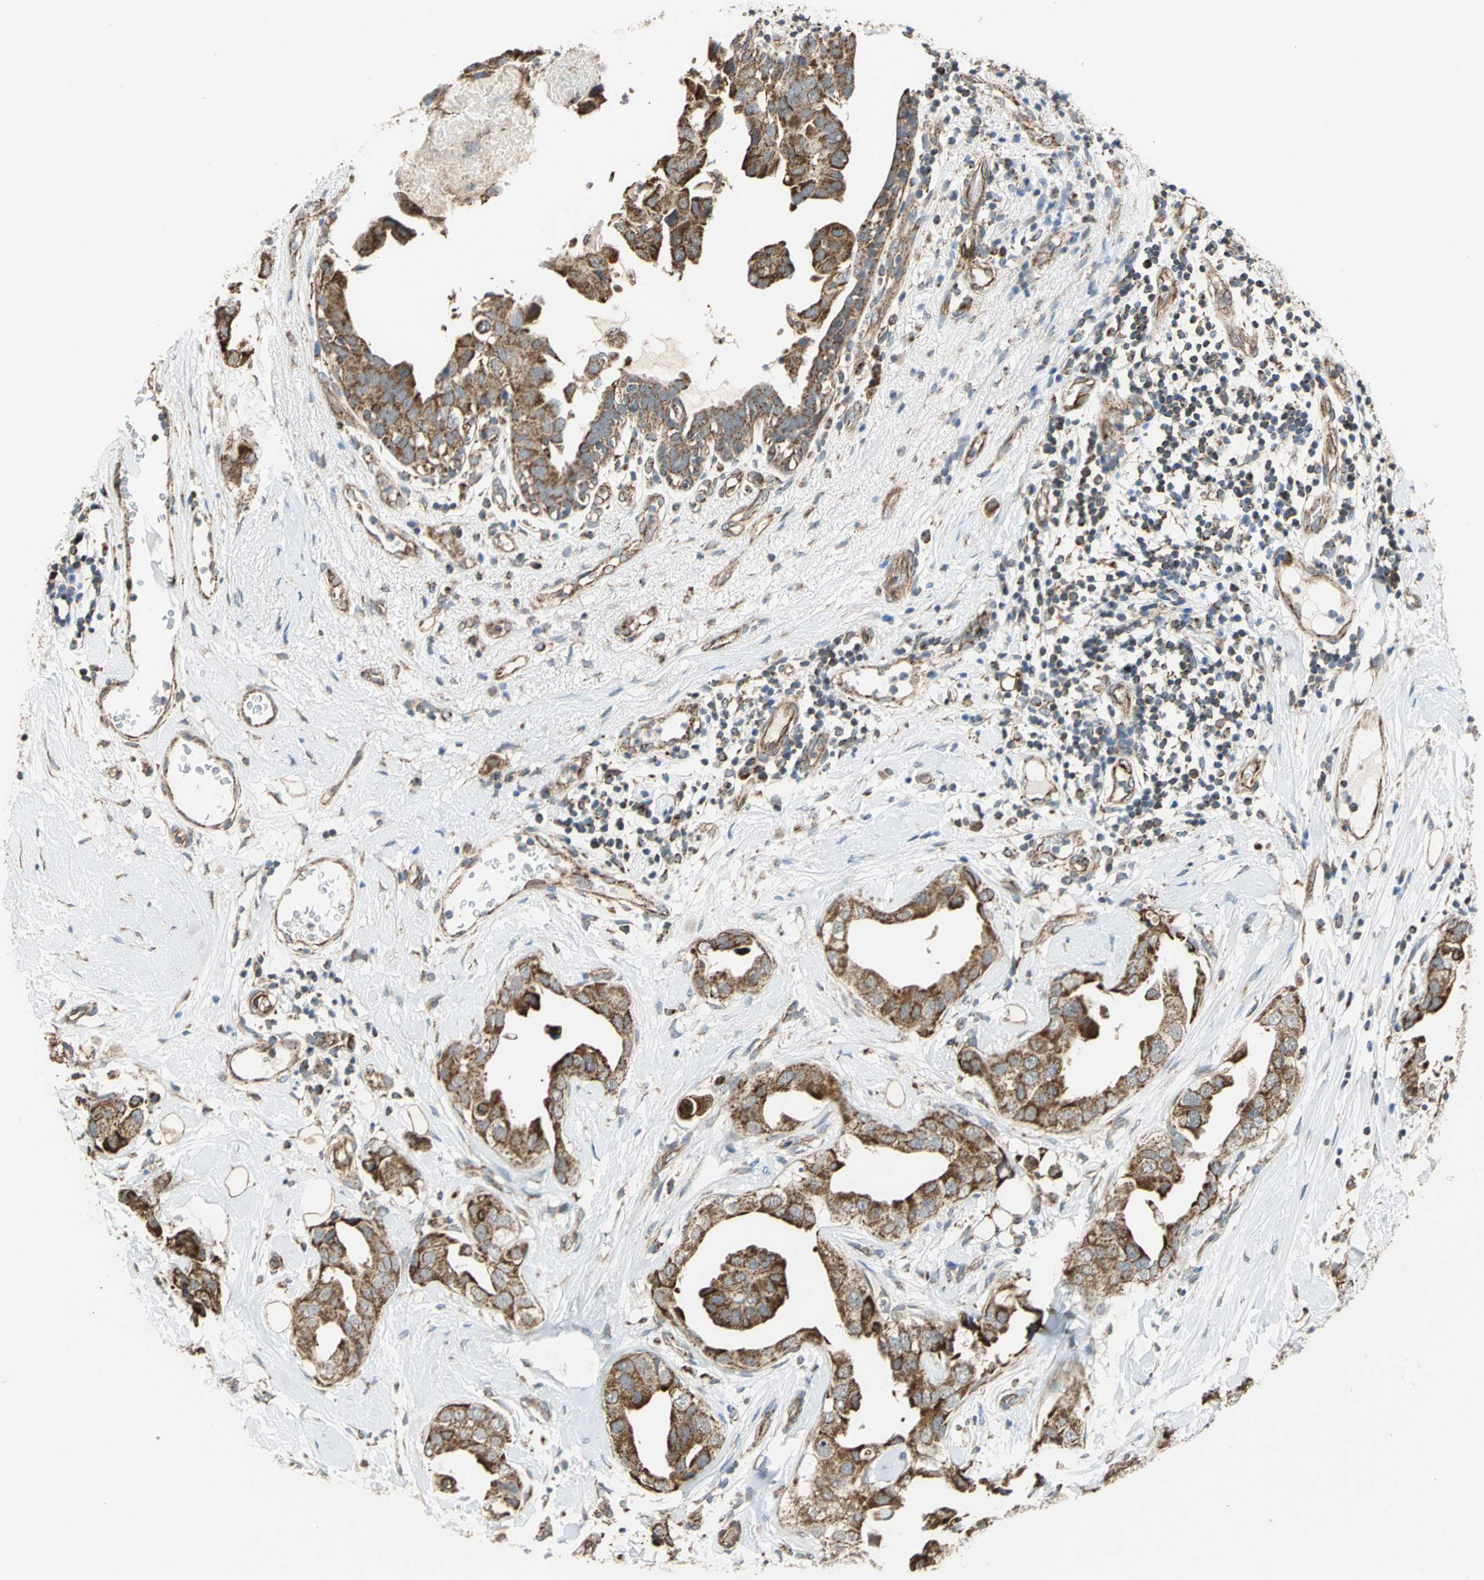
{"staining": {"intensity": "moderate", "quantity": ">75%", "location": "cytoplasmic/membranous"}, "tissue": "breast cancer", "cell_type": "Tumor cells", "image_type": "cancer", "snomed": [{"axis": "morphology", "description": "Duct carcinoma"}, {"axis": "topography", "description": "Breast"}], "caption": "Immunohistochemical staining of human breast cancer (infiltrating ductal carcinoma) reveals moderate cytoplasmic/membranous protein staining in approximately >75% of tumor cells. (DAB IHC with brightfield microscopy, high magnification).", "gene": "MRPS22", "patient": {"sex": "female", "age": 40}}